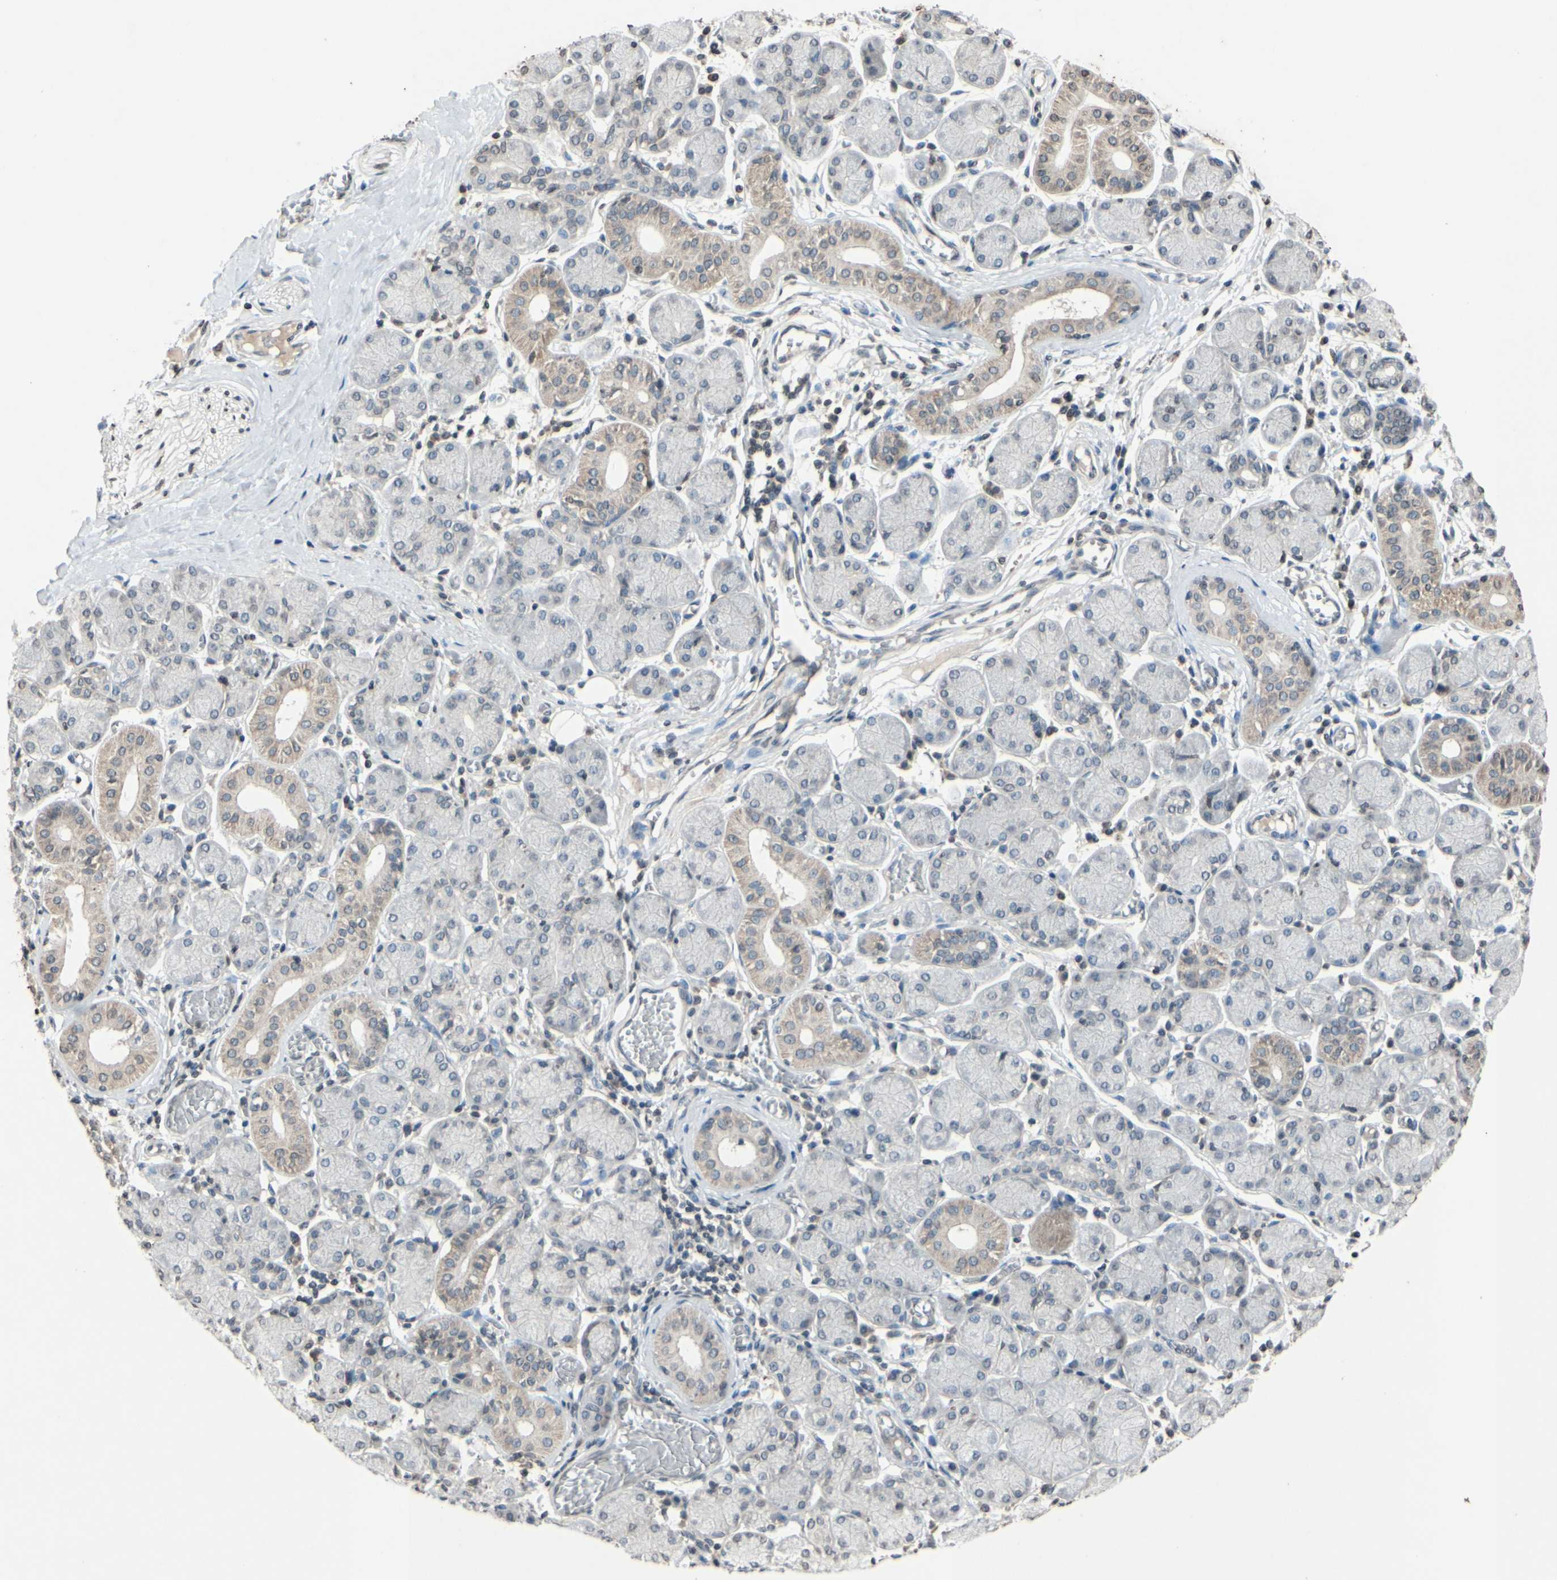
{"staining": {"intensity": "weak", "quantity": "<25%", "location": "cytoplasmic/membranous"}, "tissue": "salivary gland", "cell_type": "Glandular cells", "image_type": "normal", "snomed": [{"axis": "morphology", "description": "Normal tissue, NOS"}, {"axis": "topography", "description": "Salivary gland"}], "caption": "Salivary gland was stained to show a protein in brown. There is no significant staining in glandular cells.", "gene": "CLDN11", "patient": {"sex": "female", "age": 24}}